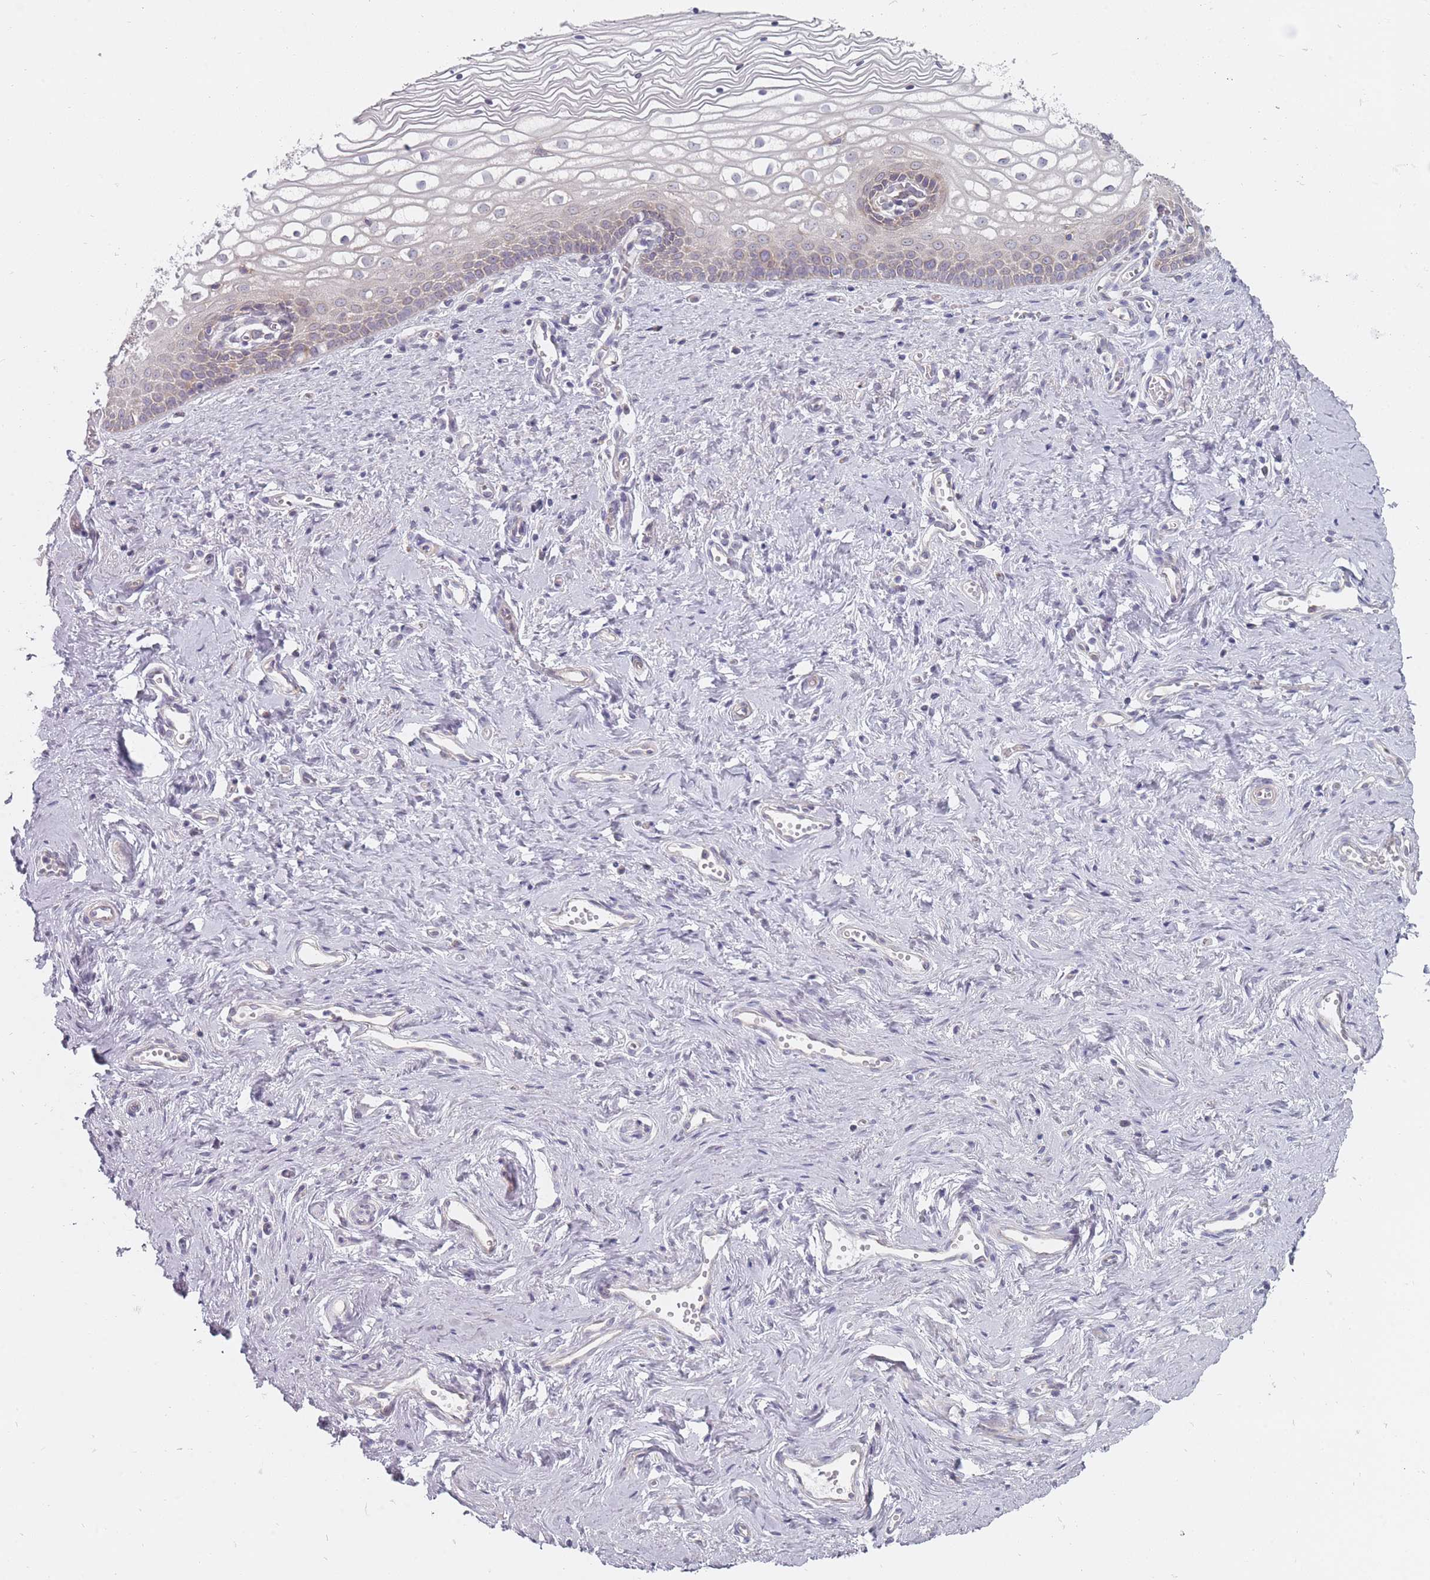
{"staining": {"intensity": "weak", "quantity": "25%-75%", "location": "cytoplasmic/membranous"}, "tissue": "vagina", "cell_type": "Squamous epithelial cells", "image_type": "normal", "snomed": [{"axis": "morphology", "description": "Normal tissue, NOS"}, {"axis": "topography", "description": "Vagina"}], "caption": "Vagina stained with immunohistochemistry shows weak cytoplasmic/membranous expression in approximately 25%-75% of squamous epithelial cells.", "gene": "PCDH12", "patient": {"sex": "female", "age": 59}}